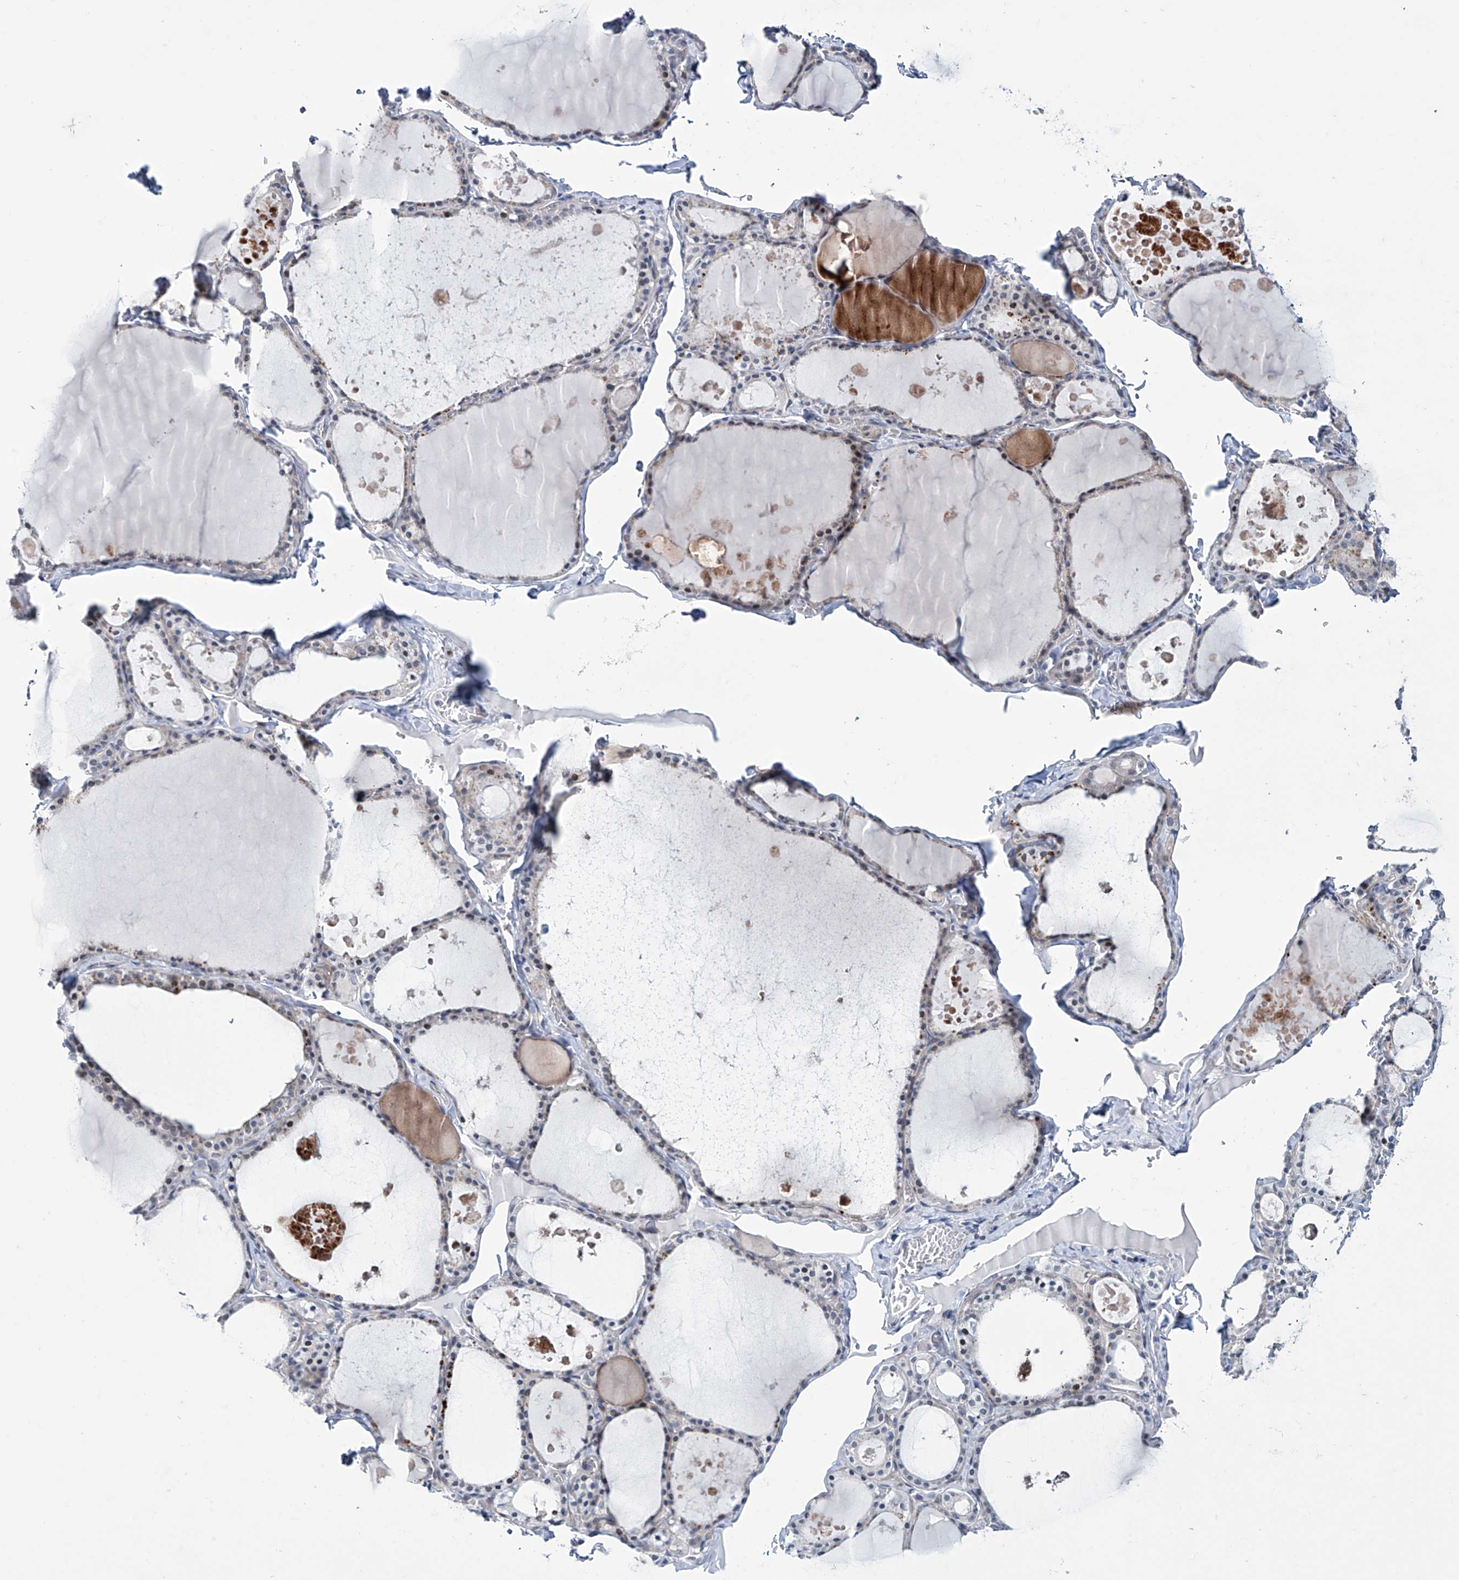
{"staining": {"intensity": "negative", "quantity": "none", "location": "none"}, "tissue": "thyroid gland", "cell_type": "Glandular cells", "image_type": "normal", "snomed": [{"axis": "morphology", "description": "Normal tissue, NOS"}, {"axis": "topography", "description": "Thyroid gland"}], "caption": "Immunohistochemistry micrograph of normal thyroid gland: human thyroid gland stained with DAB (3,3'-diaminobenzidine) exhibits no significant protein expression in glandular cells.", "gene": "TRIM60", "patient": {"sex": "male", "age": 56}}